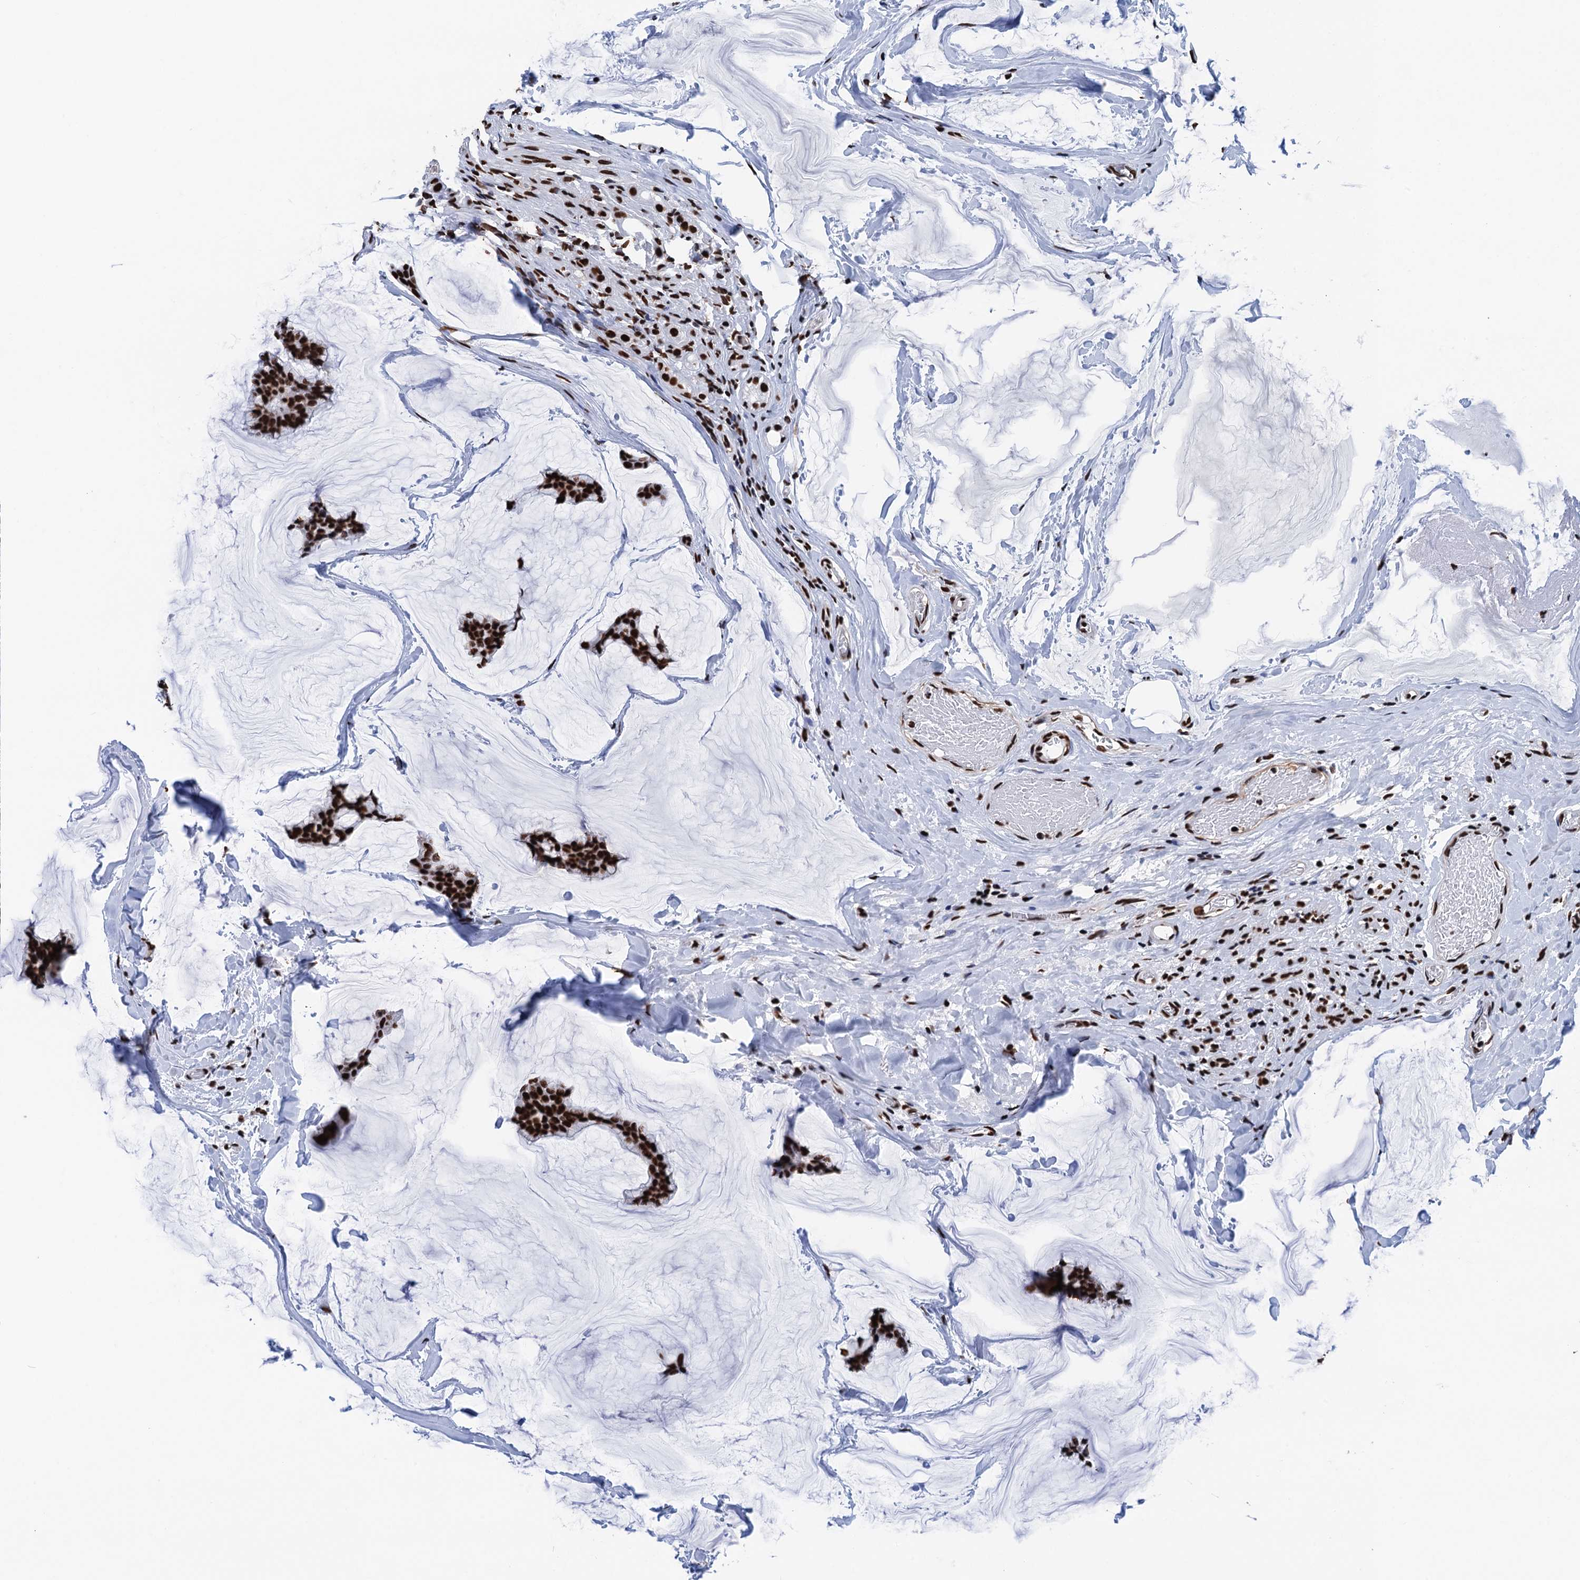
{"staining": {"intensity": "strong", "quantity": ">75%", "location": "nuclear"}, "tissue": "breast cancer", "cell_type": "Tumor cells", "image_type": "cancer", "snomed": [{"axis": "morphology", "description": "Duct carcinoma"}, {"axis": "topography", "description": "Breast"}], "caption": "This photomicrograph reveals immunohistochemistry (IHC) staining of human infiltrating ductal carcinoma (breast), with high strong nuclear expression in approximately >75% of tumor cells.", "gene": "UBA2", "patient": {"sex": "female", "age": 93}}